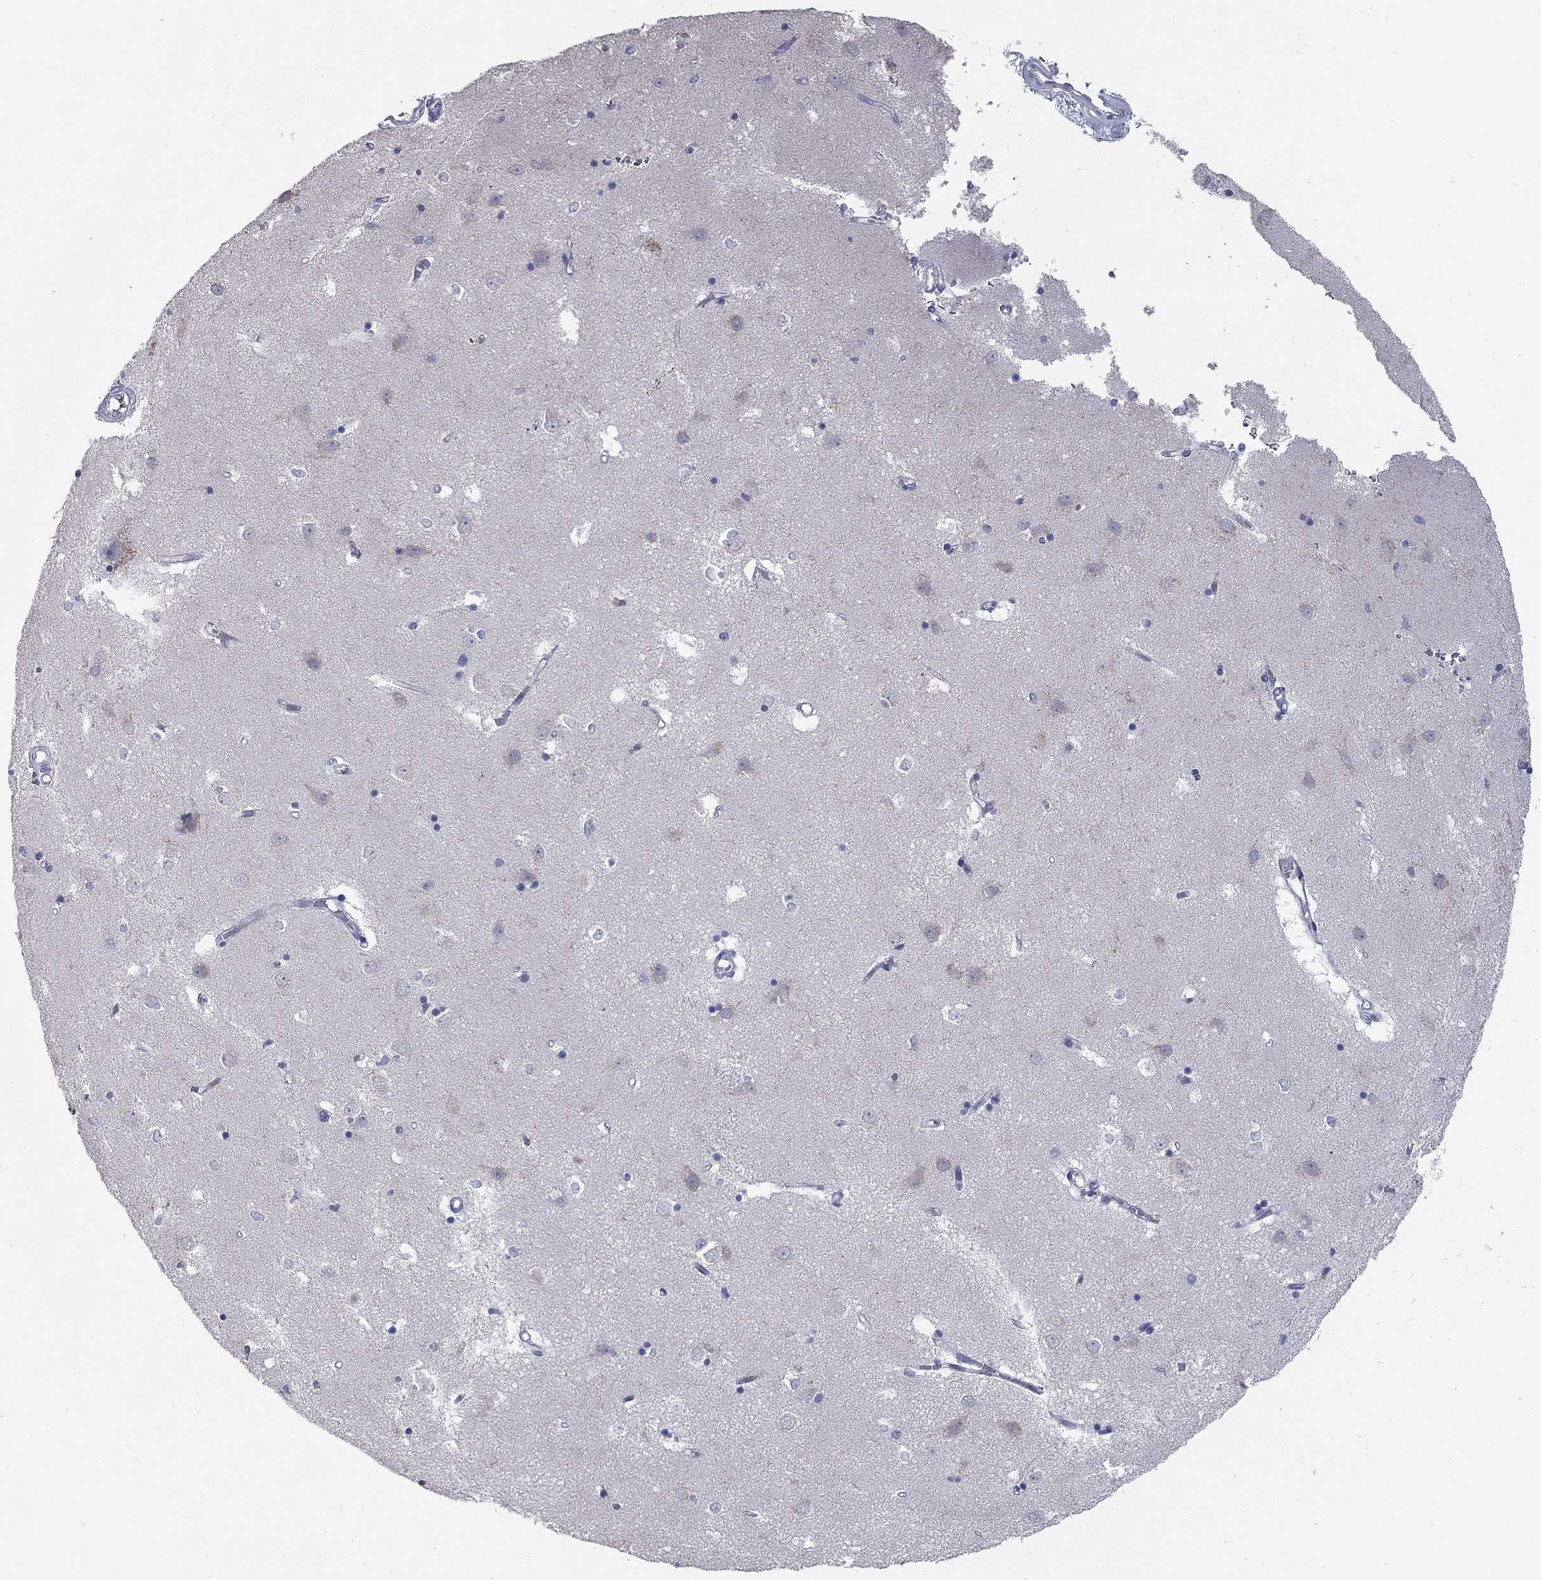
{"staining": {"intensity": "negative", "quantity": "none", "location": "none"}, "tissue": "caudate", "cell_type": "Glial cells", "image_type": "normal", "snomed": [{"axis": "morphology", "description": "Normal tissue, NOS"}, {"axis": "topography", "description": "Lateral ventricle wall"}], "caption": "Caudate was stained to show a protein in brown. There is no significant staining in glial cells. (Brightfield microscopy of DAB immunohistochemistry at high magnification).", "gene": "TAC1", "patient": {"sex": "male", "age": 54}}